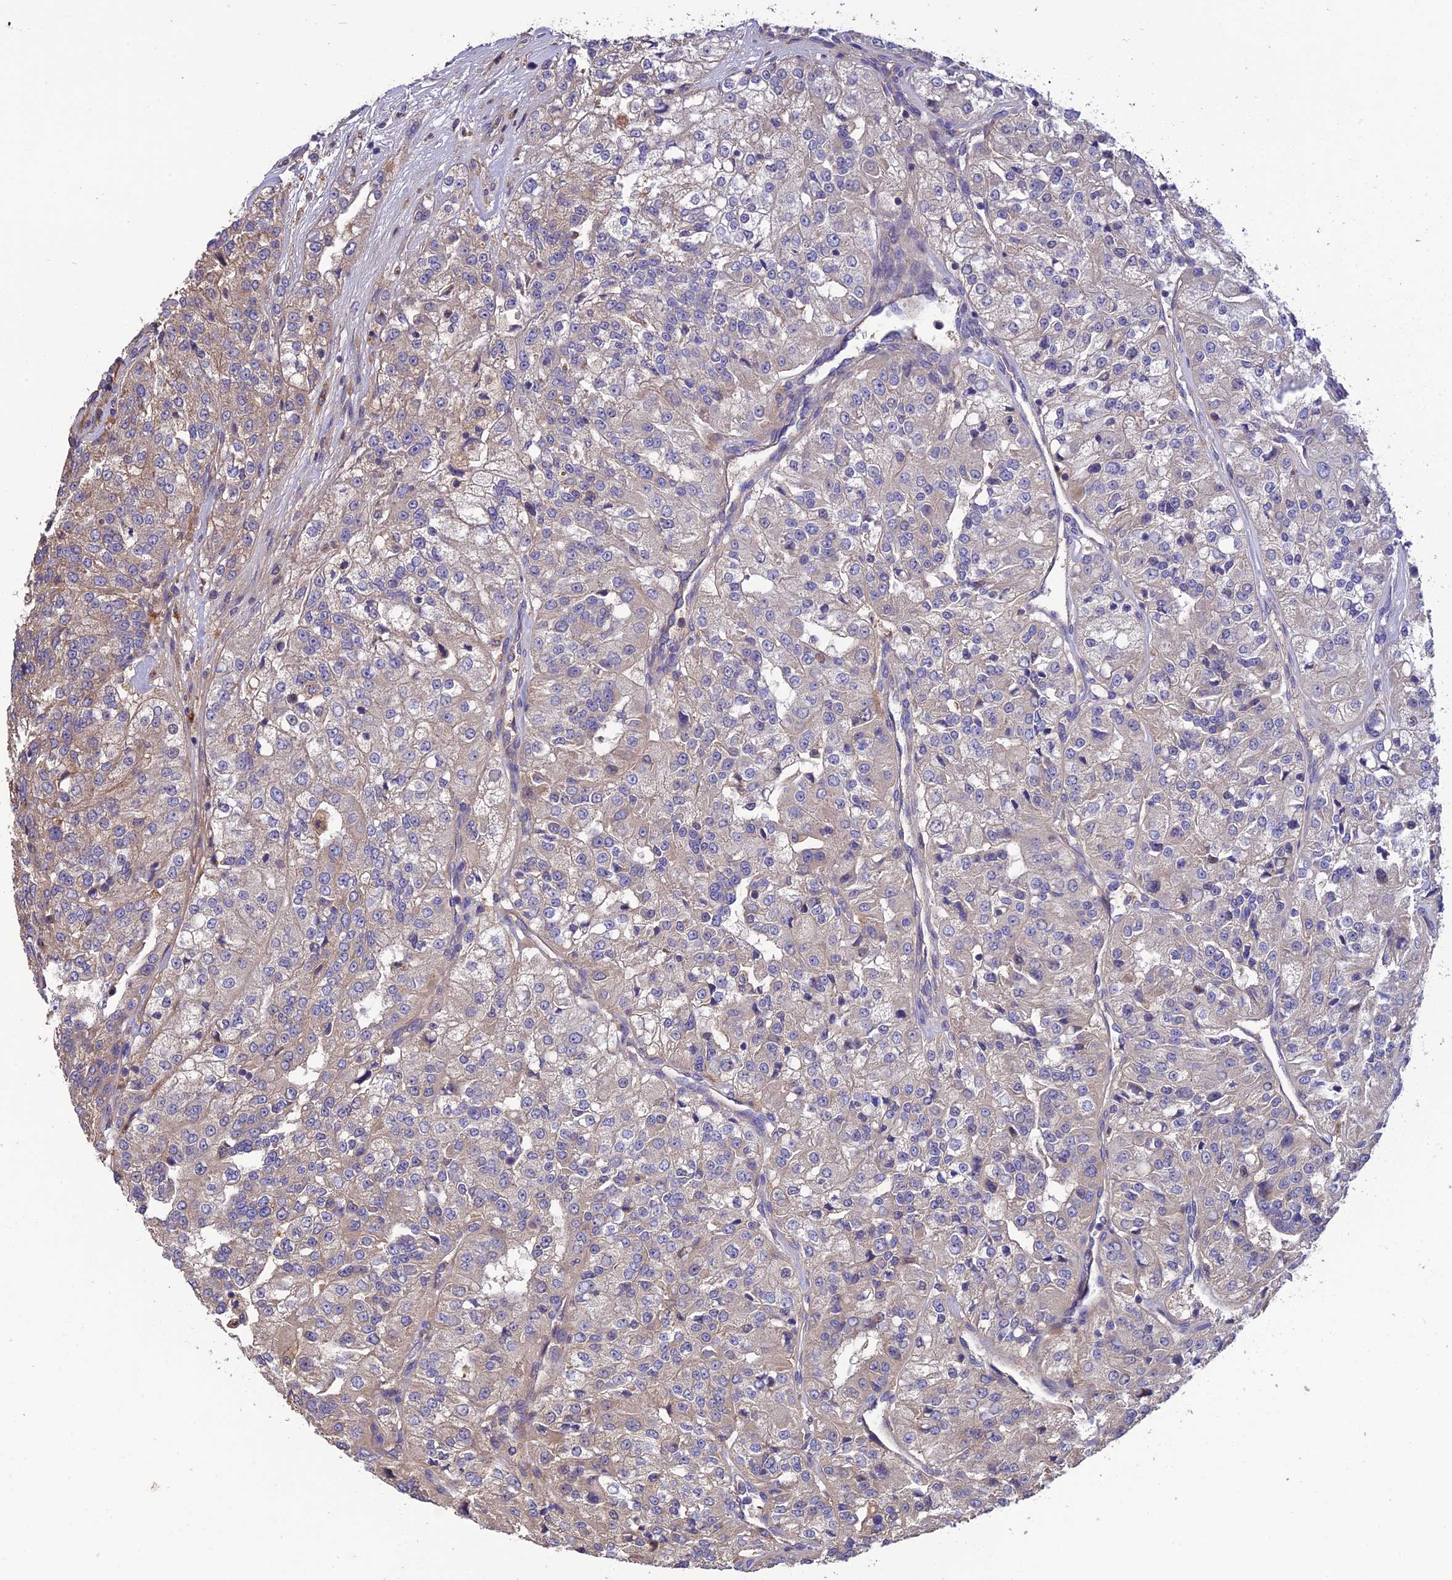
{"staining": {"intensity": "weak", "quantity": "<25%", "location": "cytoplasmic/membranous"}, "tissue": "renal cancer", "cell_type": "Tumor cells", "image_type": "cancer", "snomed": [{"axis": "morphology", "description": "Adenocarcinoma, NOS"}, {"axis": "topography", "description": "Kidney"}], "caption": "The photomicrograph reveals no staining of tumor cells in adenocarcinoma (renal). (DAB (3,3'-diaminobenzidine) immunohistochemistry visualized using brightfield microscopy, high magnification).", "gene": "MIOS", "patient": {"sex": "female", "age": 63}}